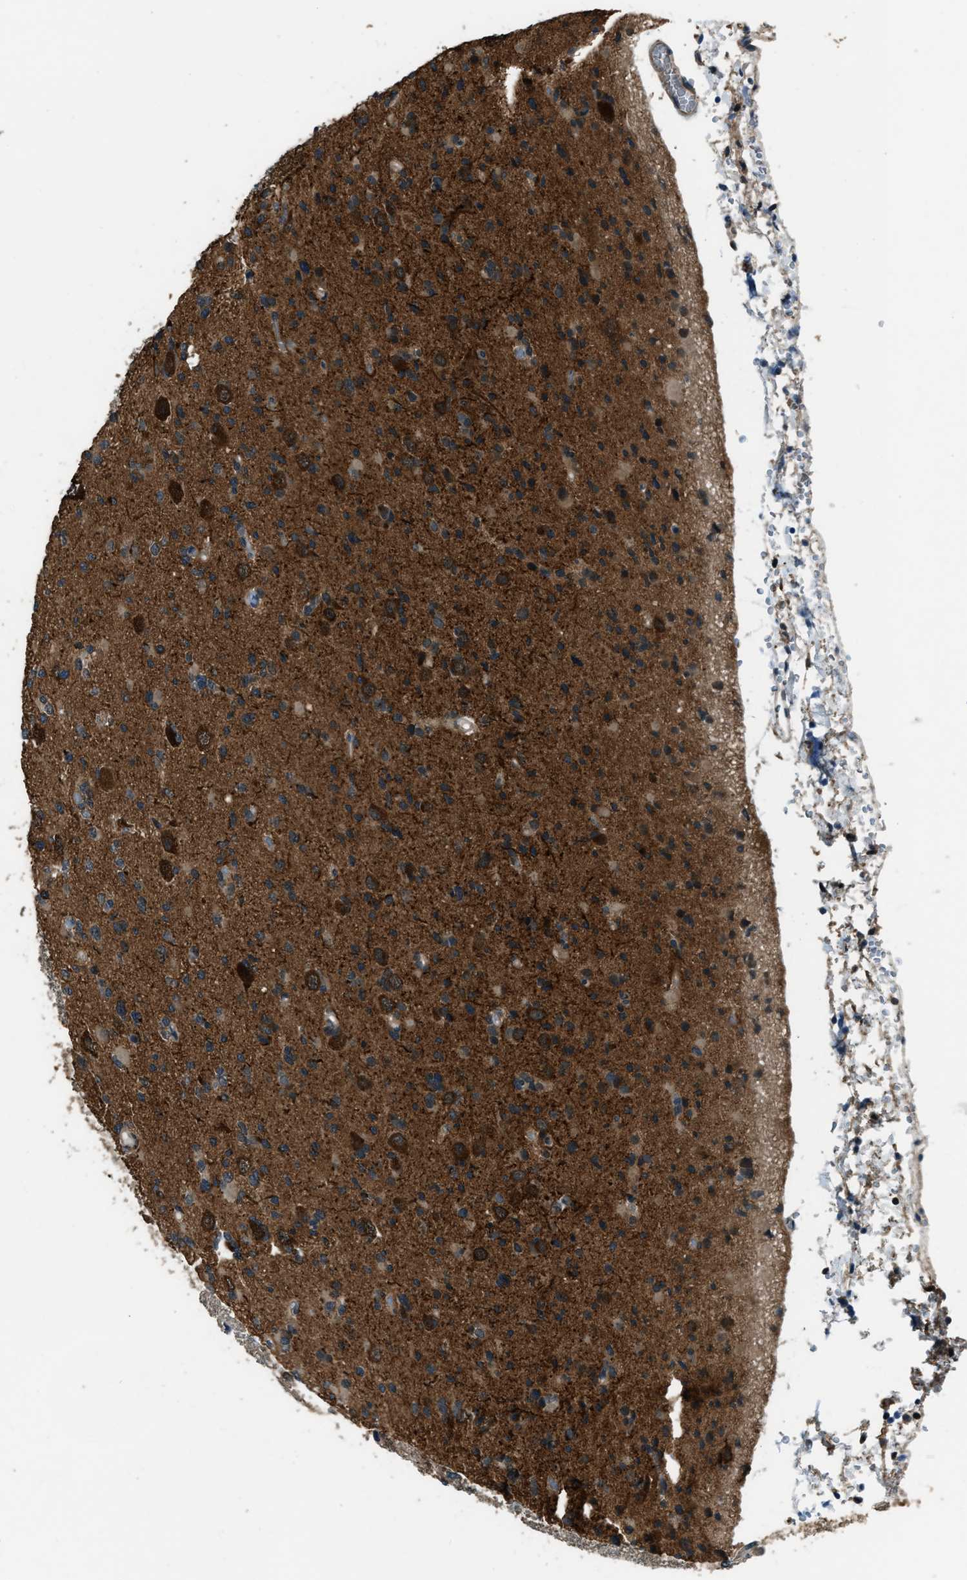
{"staining": {"intensity": "moderate", "quantity": ">75%", "location": "cytoplasmic/membranous"}, "tissue": "glioma", "cell_type": "Tumor cells", "image_type": "cancer", "snomed": [{"axis": "morphology", "description": "Glioma, malignant, Low grade"}, {"axis": "topography", "description": "Brain"}], "caption": "Protein expression analysis of glioma displays moderate cytoplasmic/membranous expression in approximately >75% of tumor cells.", "gene": "NUDCD3", "patient": {"sex": "female", "age": 22}}